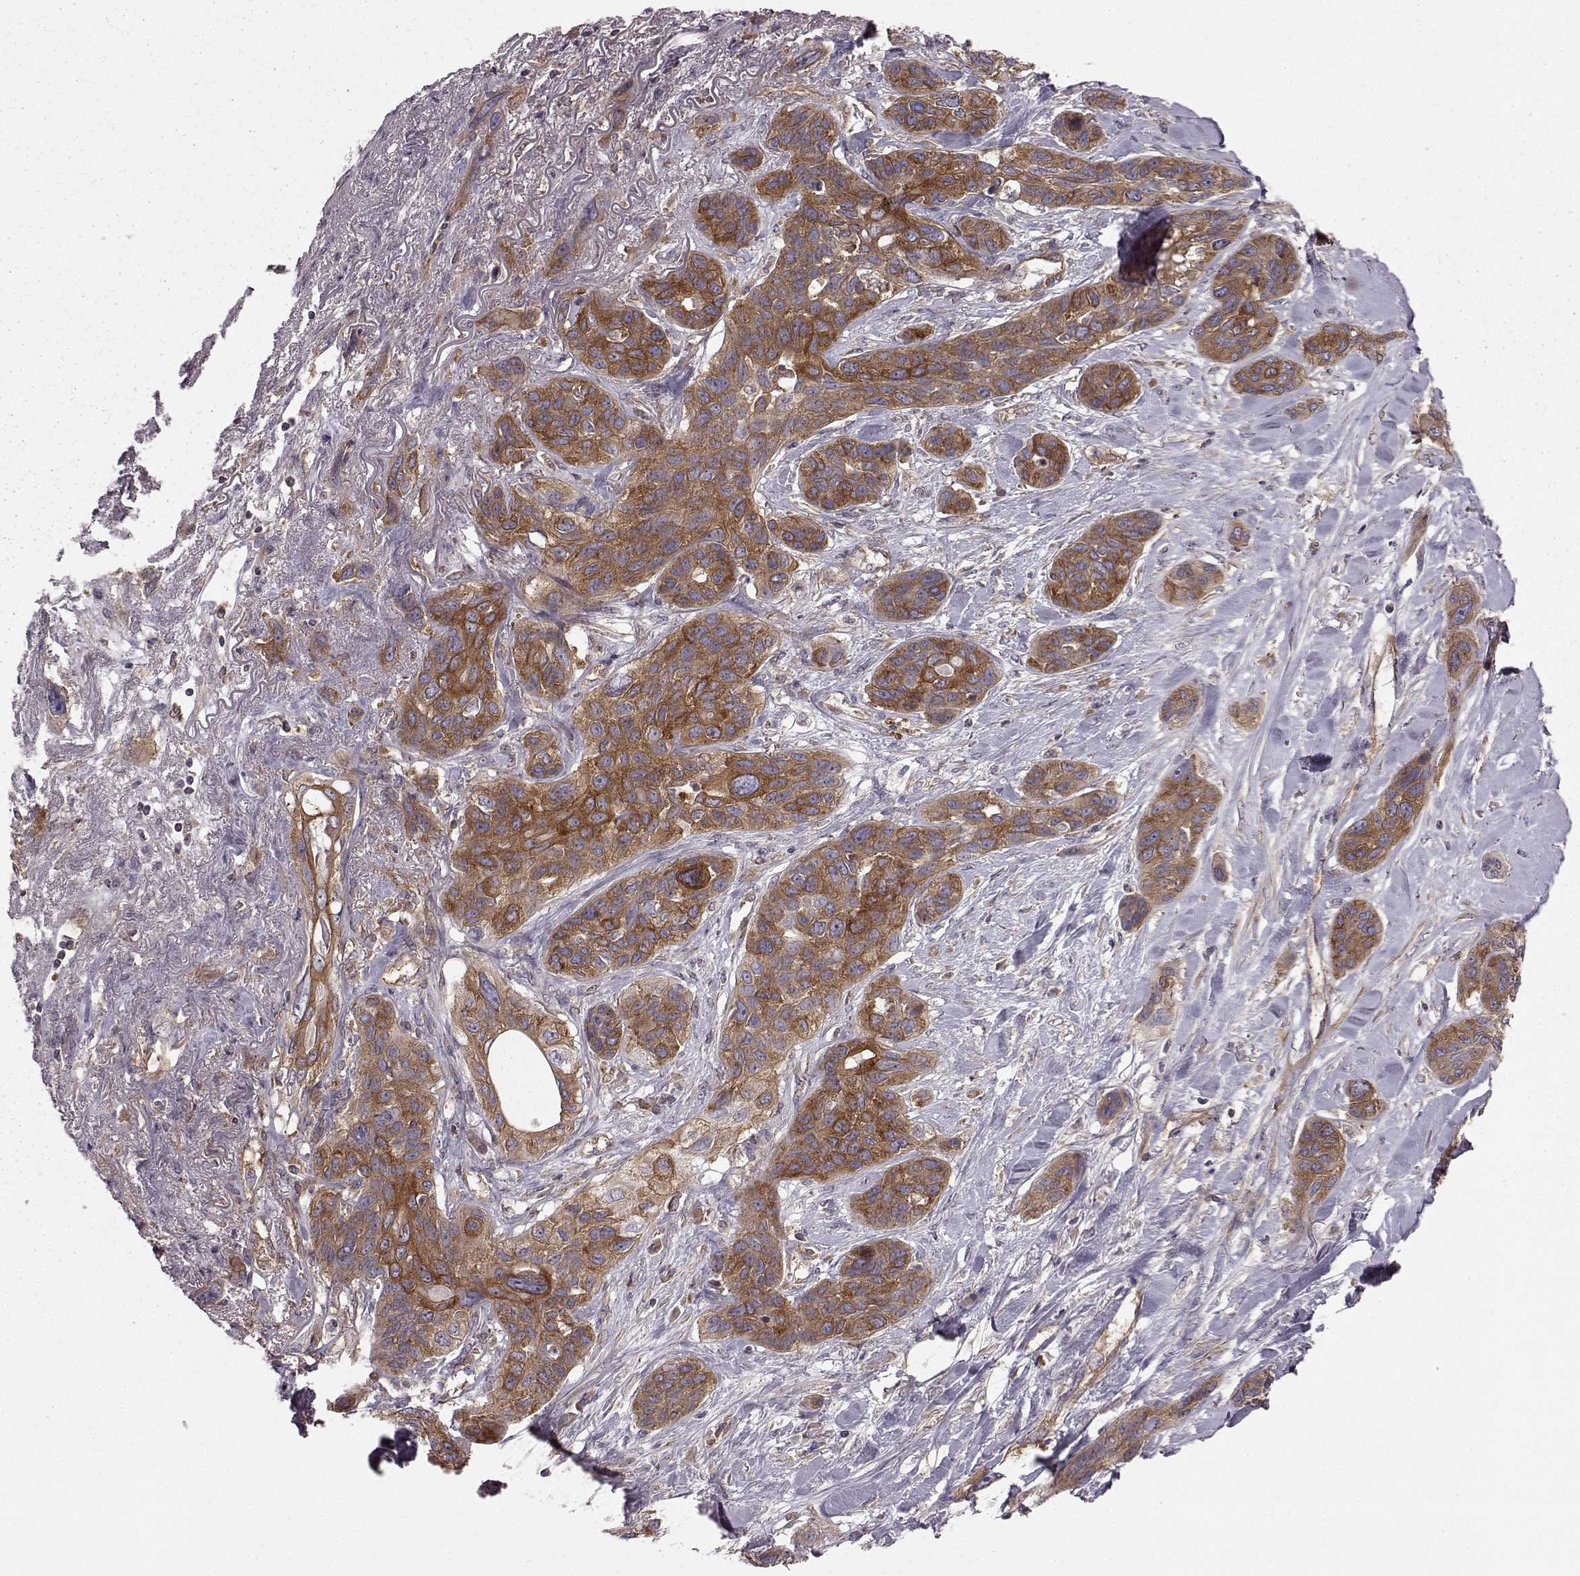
{"staining": {"intensity": "moderate", "quantity": ">75%", "location": "cytoplasmic/membranous"}, "tissue": "lung cancer", "cell_type": "Tumor cells", "image_type": "cancer", "snomed": [{"axis": "morphology", "description": "Squamous cell carcinoma, NOS"}, {"axis": "topography", "description": "Lung"}], "caption": "IHC staining of squamous cell carcinoma (lung), which reveals medium levels of moderate cytoplasmic/membranous expression in approximately >75% of tumor cells indicating moderate cytoplasmic/membranous protein staining. The staining was performed using DAB (brown) for protein detection and nuclei were counterstained in hematoxylin (blue).", "gene": "RABGAP1", "patient": {"sex": "female", "age": 70}}